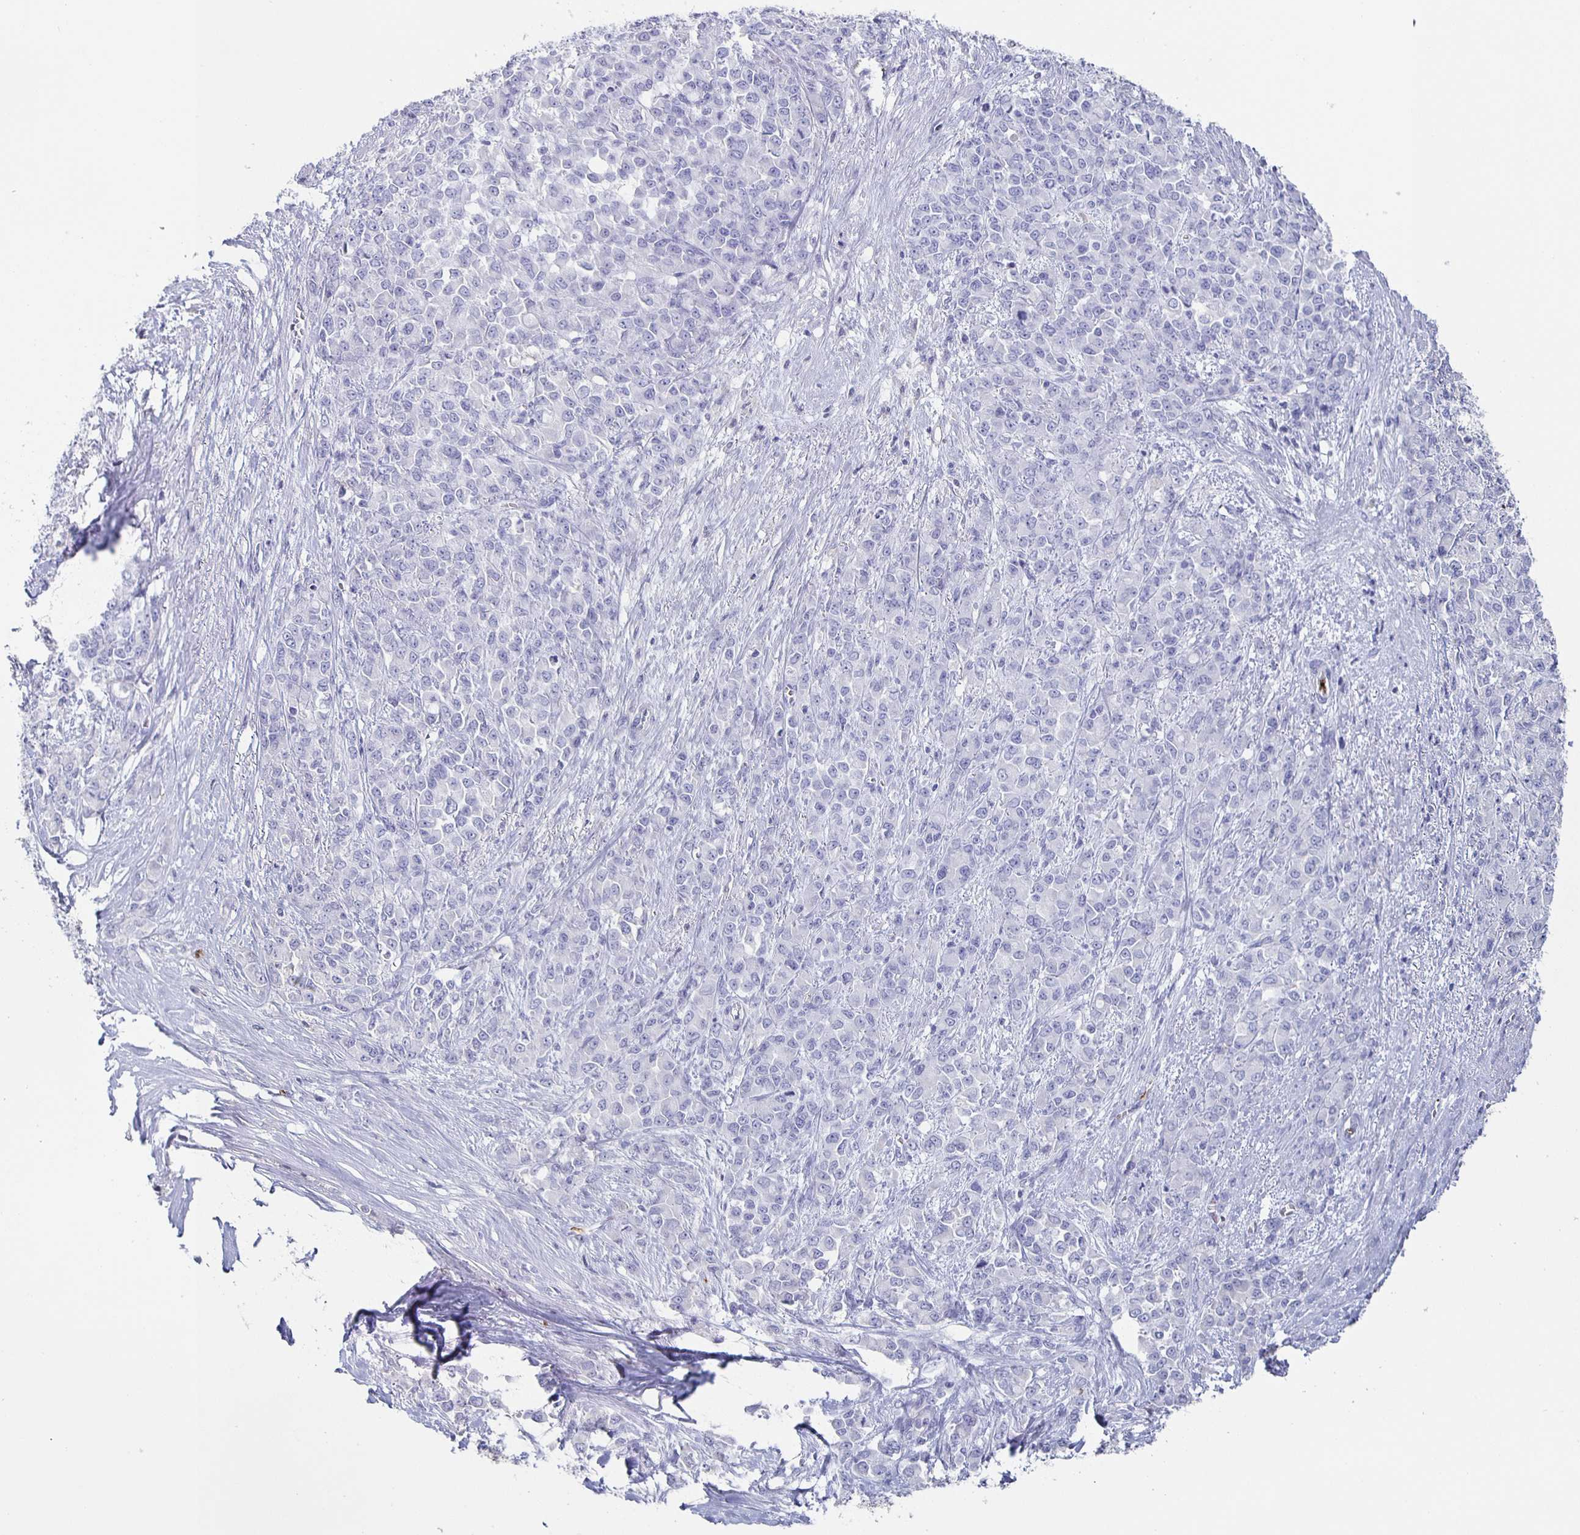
{"staining": {"intensity": "negative", "quantity": "none", "location": "none"}, "tissue": "stomach cancer", "cell_type": "Tumor cells", "image_type": "cancer", "snomed": [{"axis": "morphology", "description": "Adenocarcinoma, NOS"}, {"axis": "topography", "description": "Stomach"}], "caption": "The micrograph exhibits no staining of tumor cells in stomach cancer. (DAB immunohistochemistry (IHC) visualized using brightfield microscopy, high magnification).", "gene": "FGA", "patient": {"sex": "female", "age": 76}}